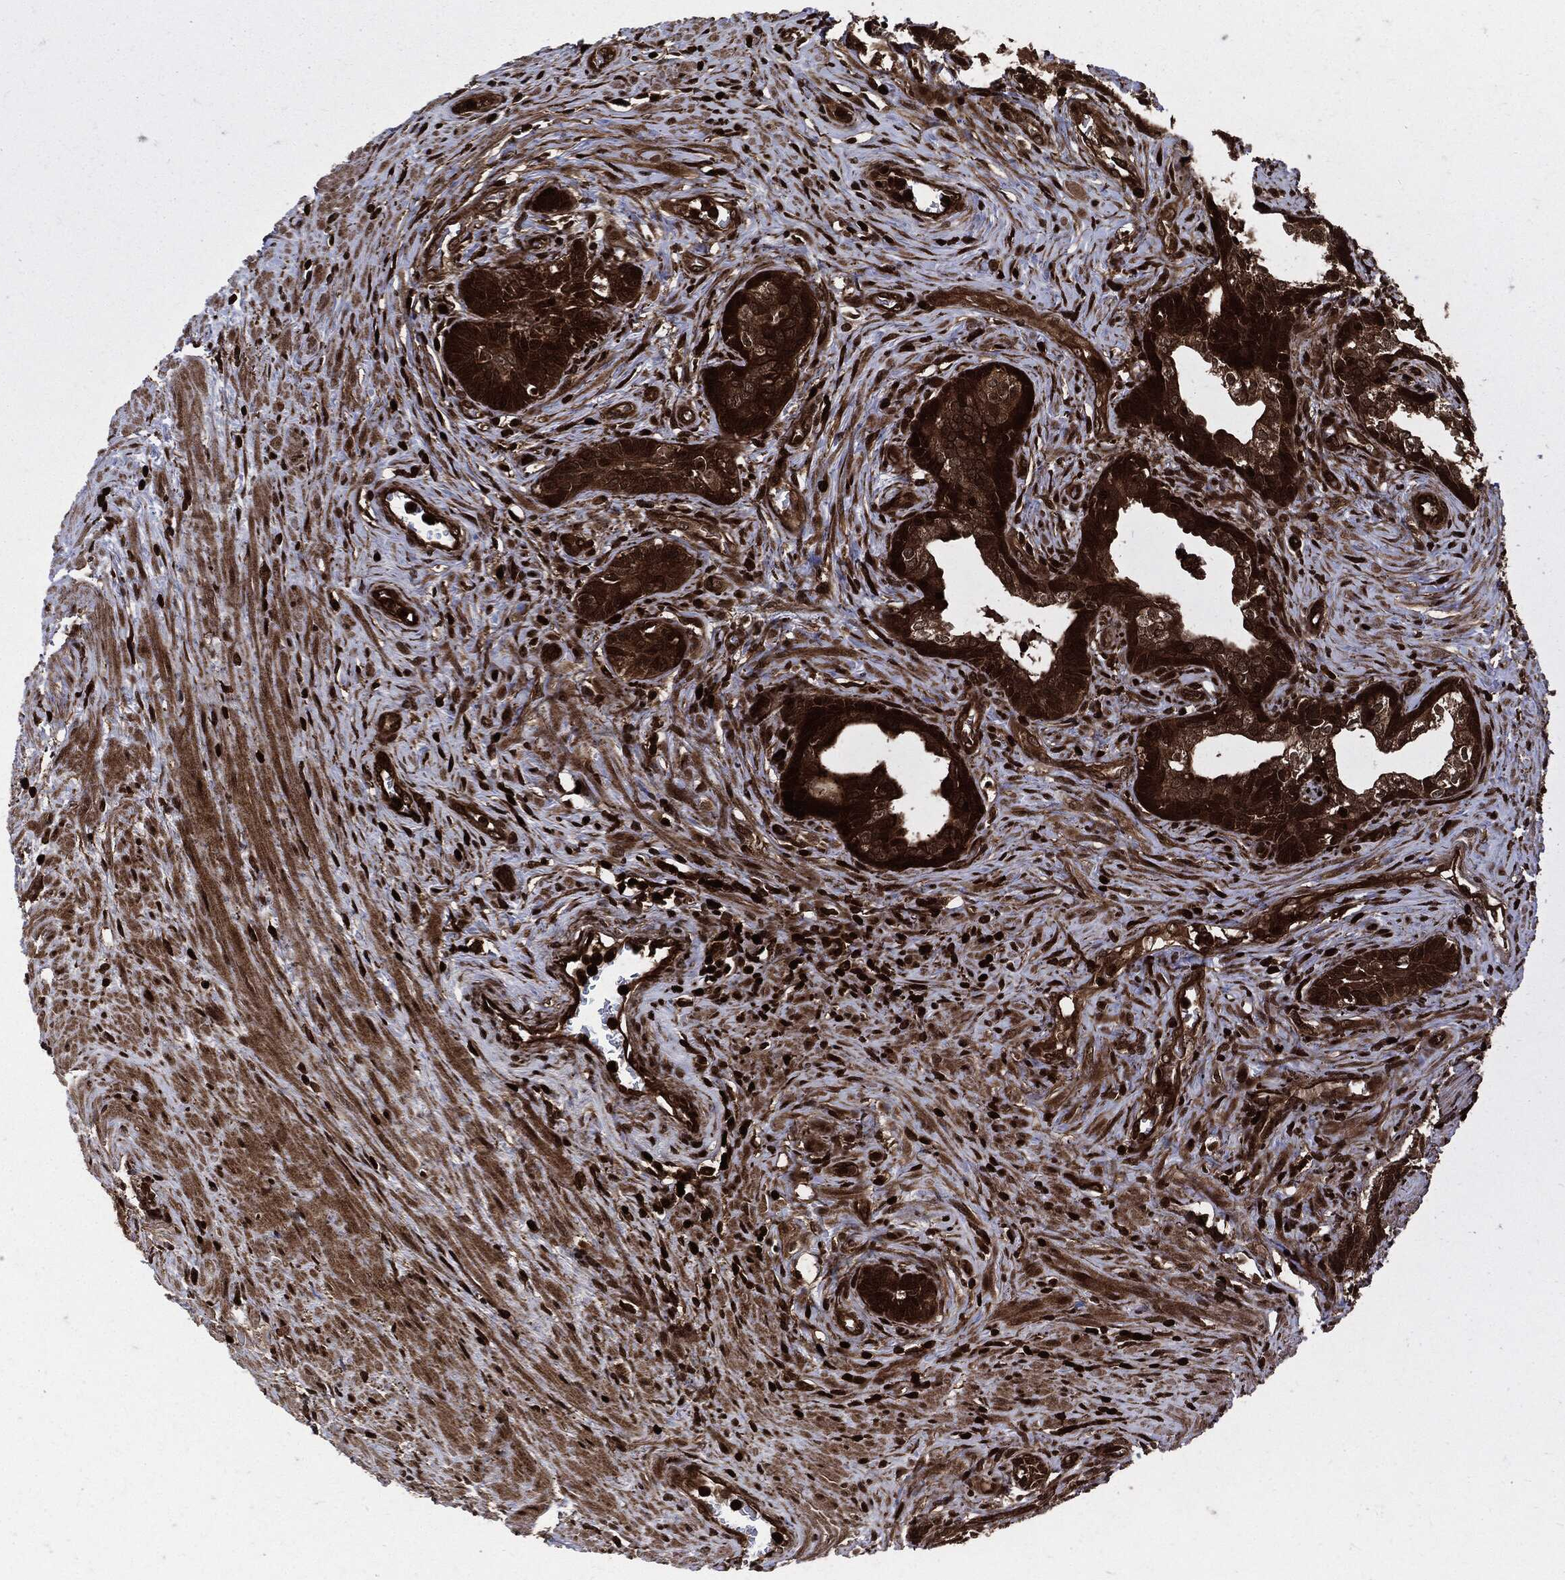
{"staining": {"intensity": "strong", "quantity": "25%-75%", "location": "cytoplasmic/membranous"}, "tissue": "prostate cancer", "cell_type": "Tumor cells", "image_type": "cancer", "snomed": [{"axis": "morphology", "description": "Adenocarcinoma, NOS"}, {"axis": "morphology", "description": "Adenocarcinoma, High grade"}, {"axis": "topography", "description": "Prostate"}], "caption": "Human prostate cancer stained with a protein marker displays strong staining in tumor cells.", "gene": "YWHAB", "patient": {"sex": "male", "age": 61}}